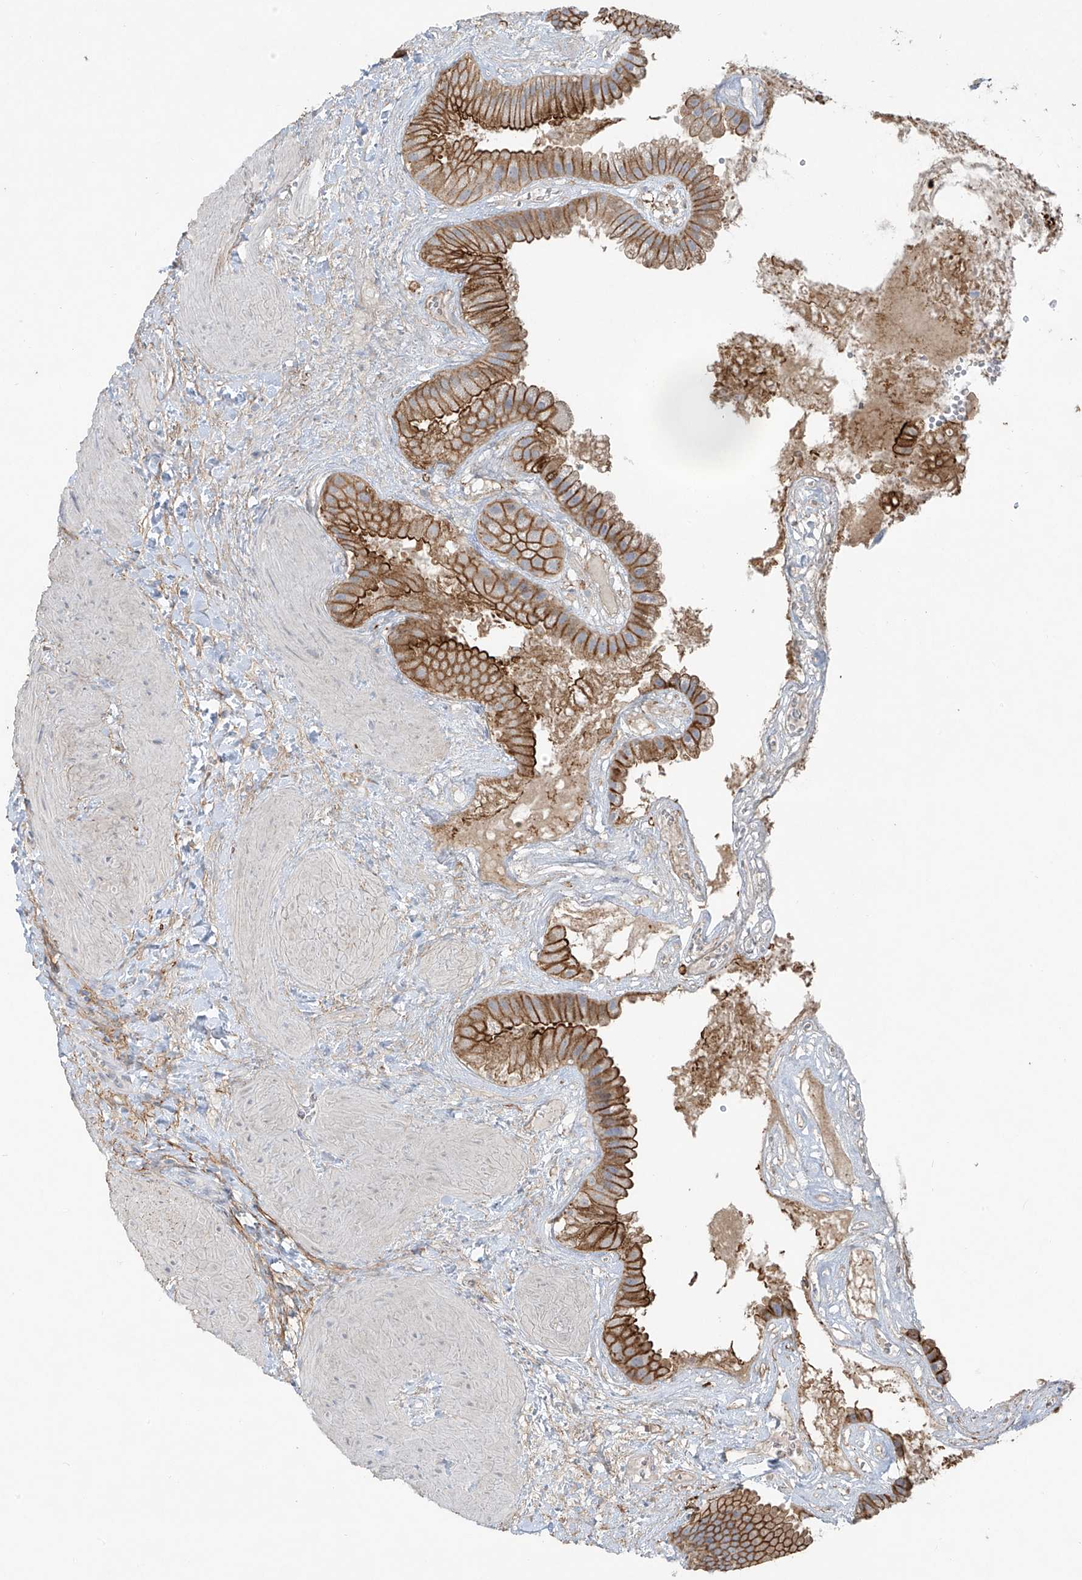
{"staining": {"intensity": "strong", "quantity": ">75%", "location": "cytoplasmic/membranous"}, "tissue": "gallbladder", "cell_type": "Glandular cells", "image_type": "normal", "snomed": [{"axis": "morphology", "description": "Normal tissue, NOS"}, {"axis": "topography", "description": "Gallbladder"}], "caption": "Gallbladder stained with DAB (3,3'-diaminobenzidine) IHC exhibits high levels of strong cytoplasmic/membranous expression in about >75% of glandular cells.", "gene": "TUBE1", "patient": {"sex": "male", "age": 55}}